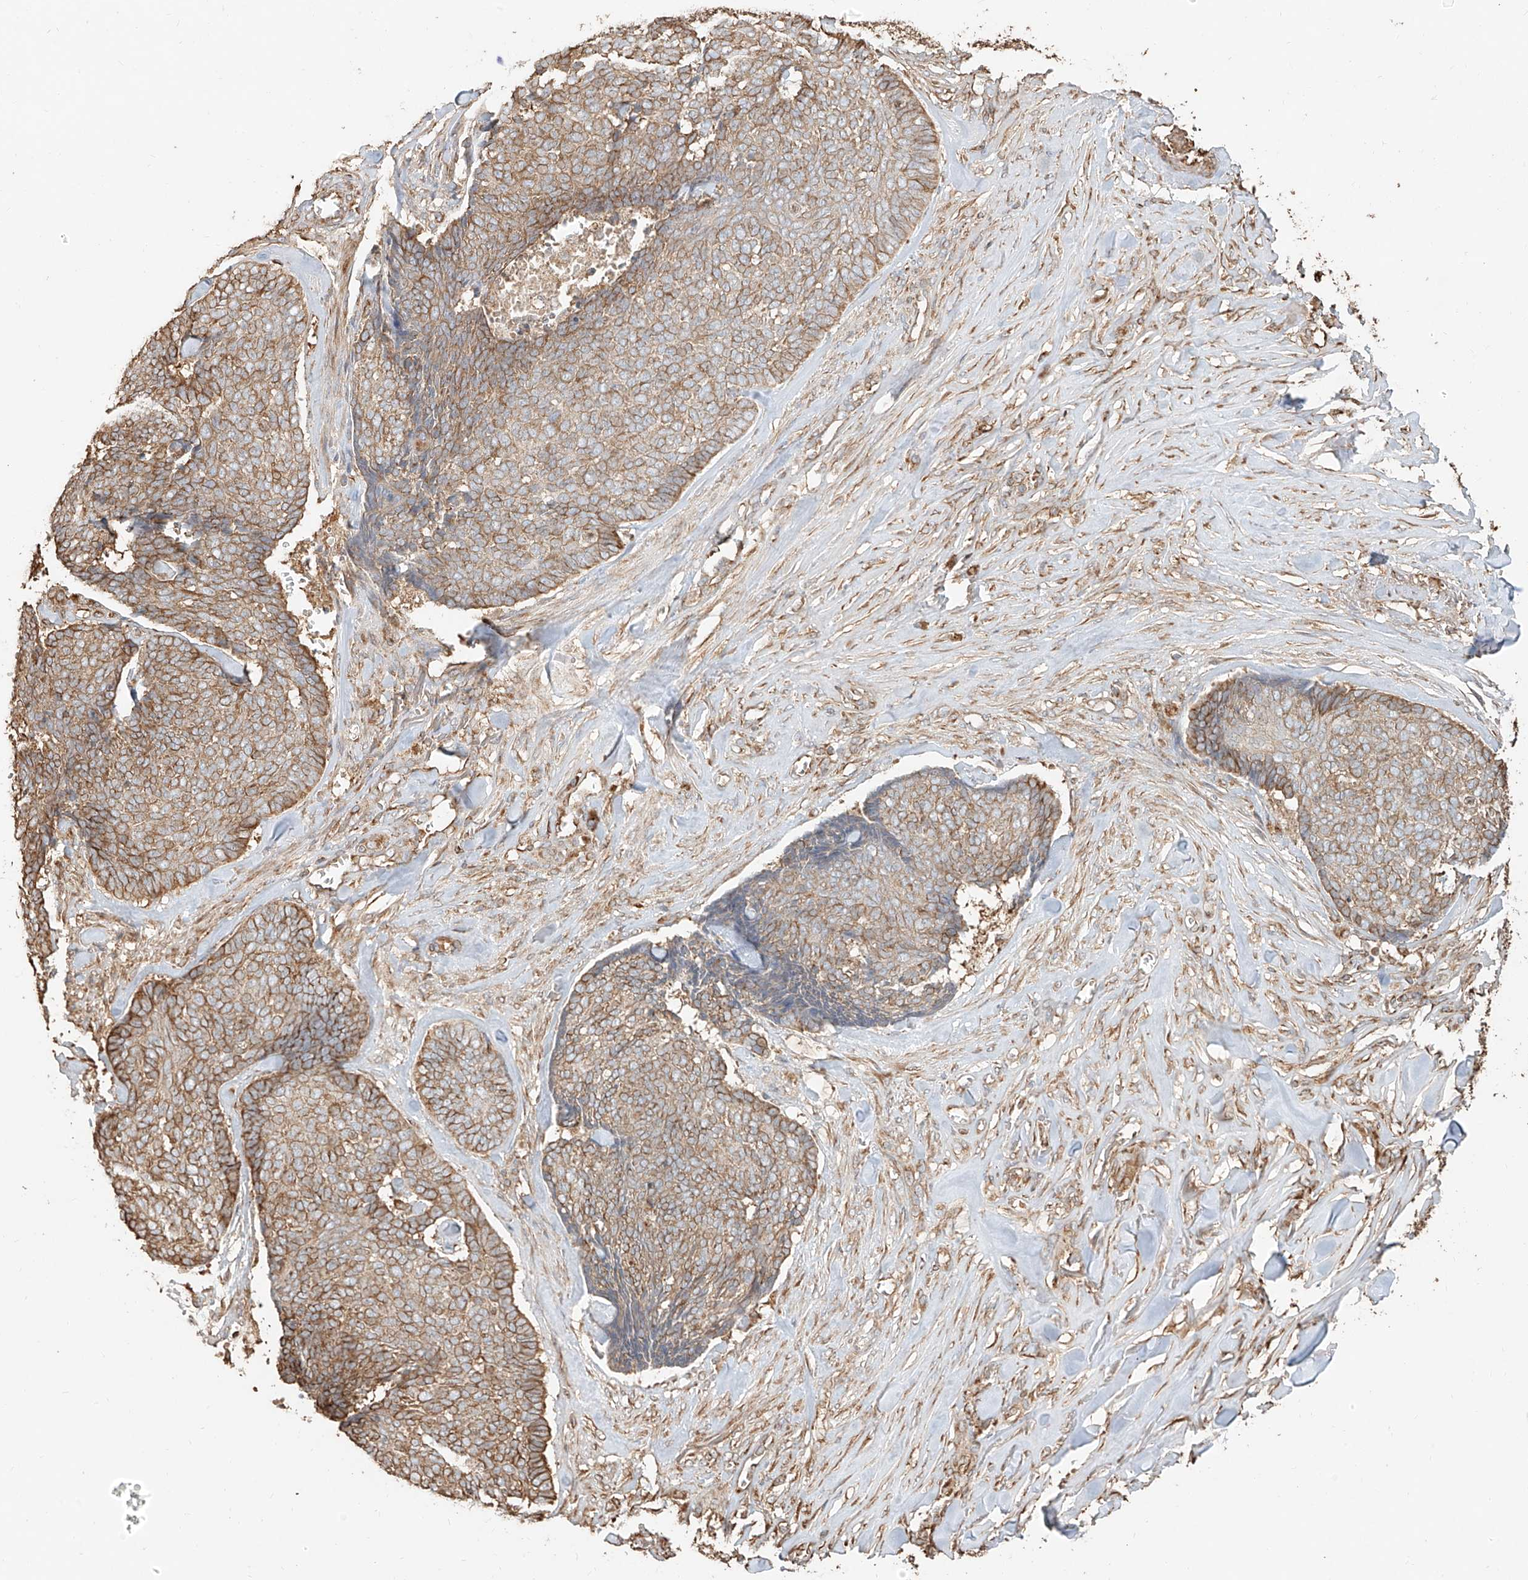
{"staining": {"intensity": "moderate", "quantity": ">75%", "location": "cytoplasmic/membranous"}, "tissue": "skin cancer", "cell_type": "Tumor cells", "image_type": "cancer", "snomed": [{"axis": "morphology", "description": "Basal cell carcinoma"}, {"axis": "topography", "description": "Skin"}], "caption": "Skin basal cell carcinoma was stained to show a protein in brown. There is medium levels of moderate cytoplasmic/membranous positivity in about >75% of tumor cells.", "gene": "EFNB1", "patient": {"sex": "male", "age": 84}}